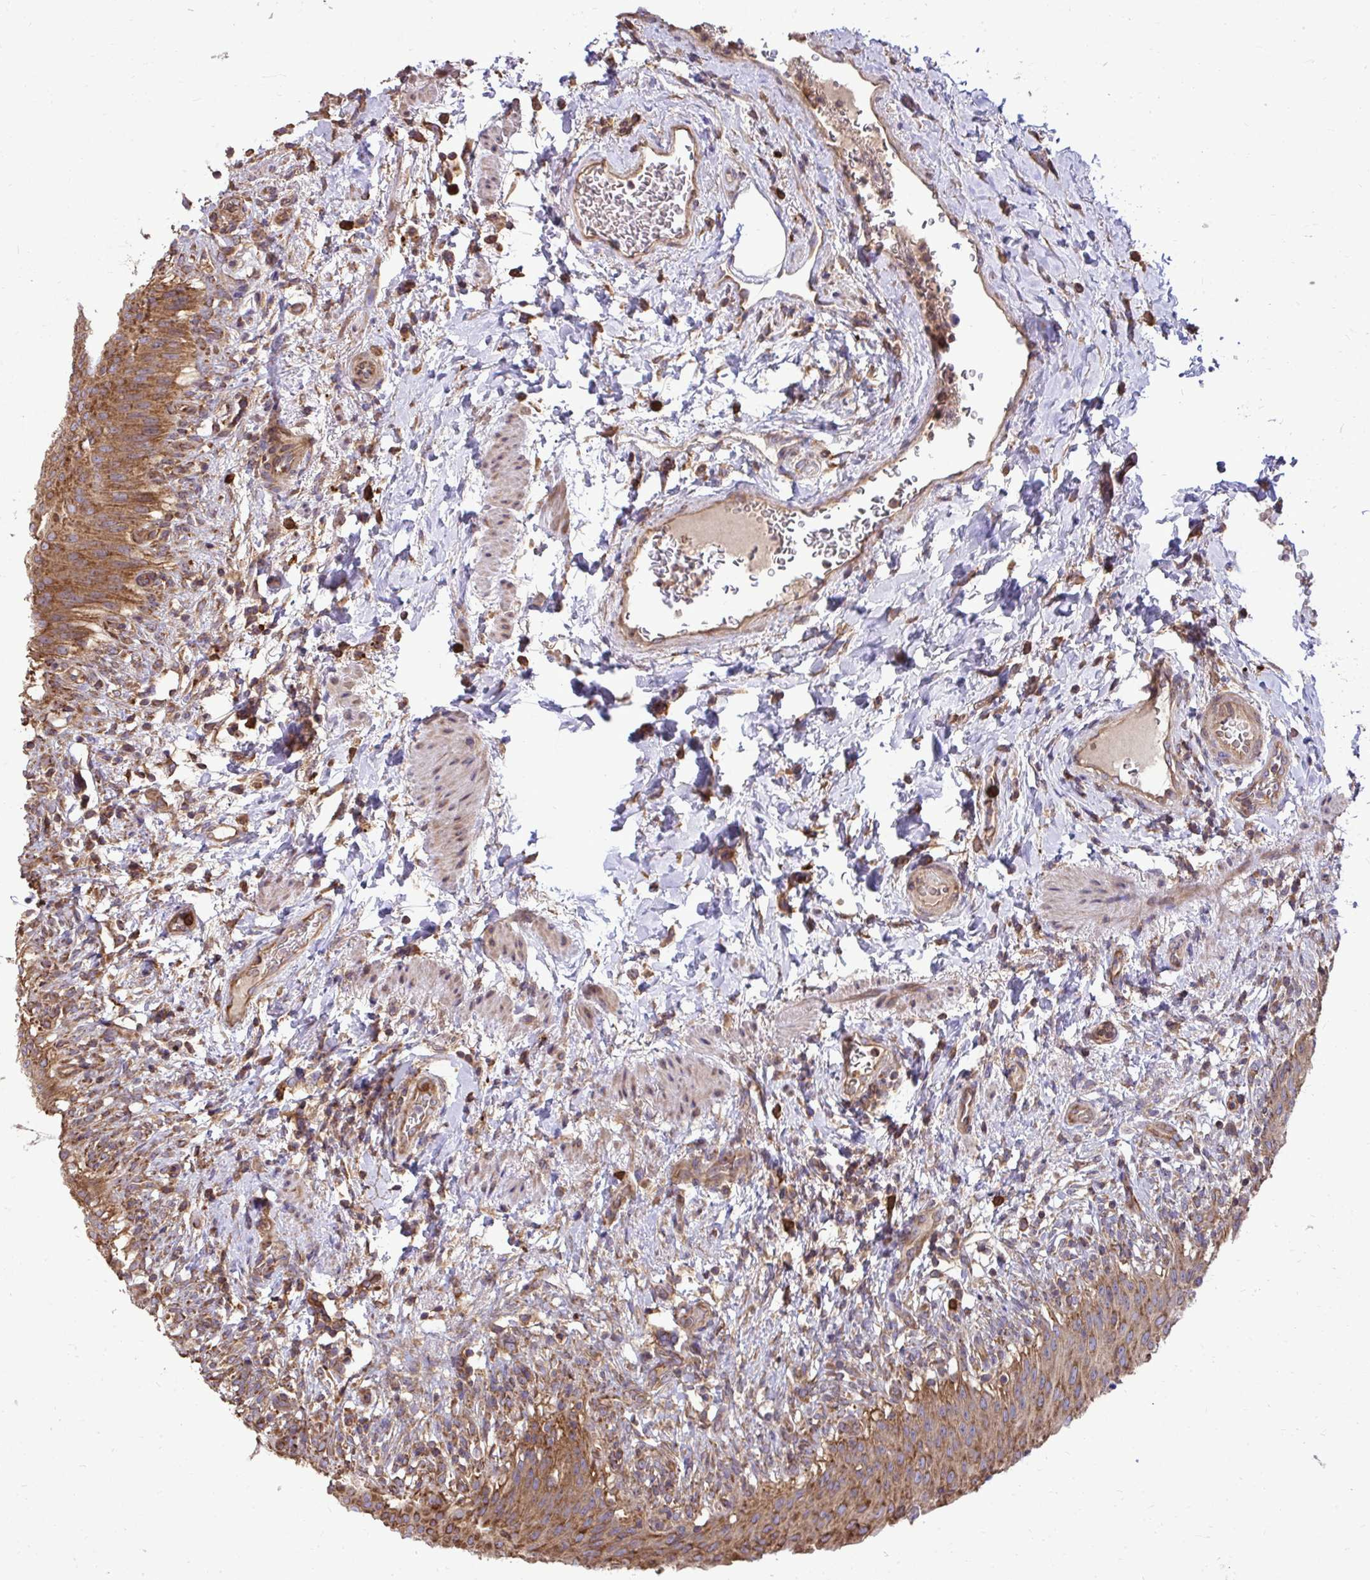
{"staining": {"intensity": "moderate", "quantity": ">75%", "location": "cytoplasmic/membranous"}, "tissue": "urinary bladder", "cell_type": "Urothelial cells", "image_type": "normal", "snomed": [{"axis": "morphology", "description": "Normal tissue, NOS"}, {"axis": "topography", "description": "Urinary bladder"}, {"axis": "topography", "description": "Peripheral nerve tissue"}], "caption": "Urothelial cells reveal moderate cytoplasmic/membranous expression in about >75% of cells in benign urinary bladder.", "gene": "FMR1", "patient": {"sex": "female", "age": 60}}